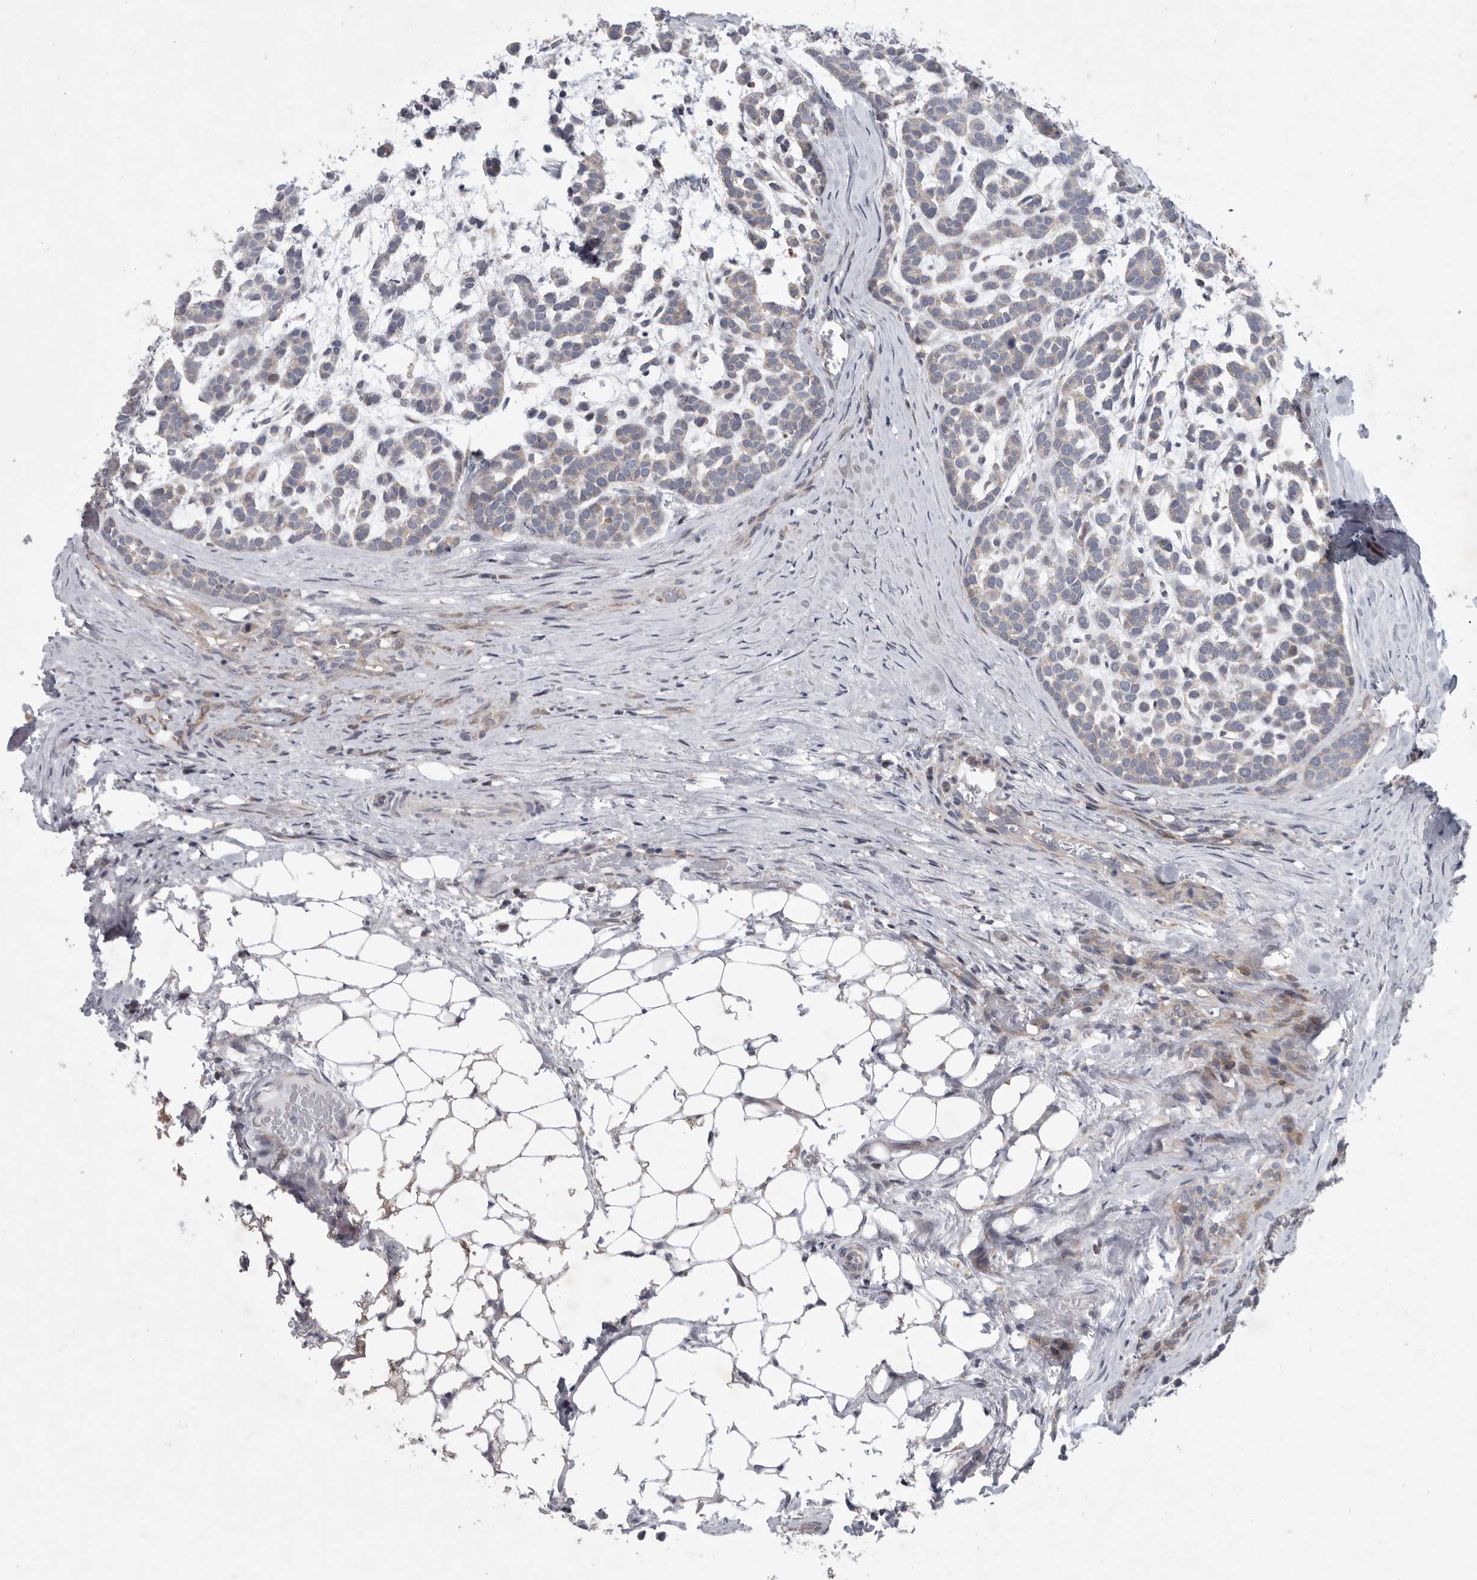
{"staining": {"intensity": "negative", "quantity": "none", "location": "none"}, "tissue": "head and neck cancer", "cell_type": "Tumor cells", "image_type": "cancer", "snomed": [{"axis": "morphology", "description": "Adenocarcinoma, NOS"}, {"axis": "morphology", "description": "Adenoma, NOS"}, {"axis": "topography", "description": "Head-Neck"}], "caption": "Human head and neck cancer stained for a protein using immunohistochemistry (IHC) shows no positivity in tumor cells.", "gene": "MPZL1", "patient": {"sex": "female", "age": 55}}